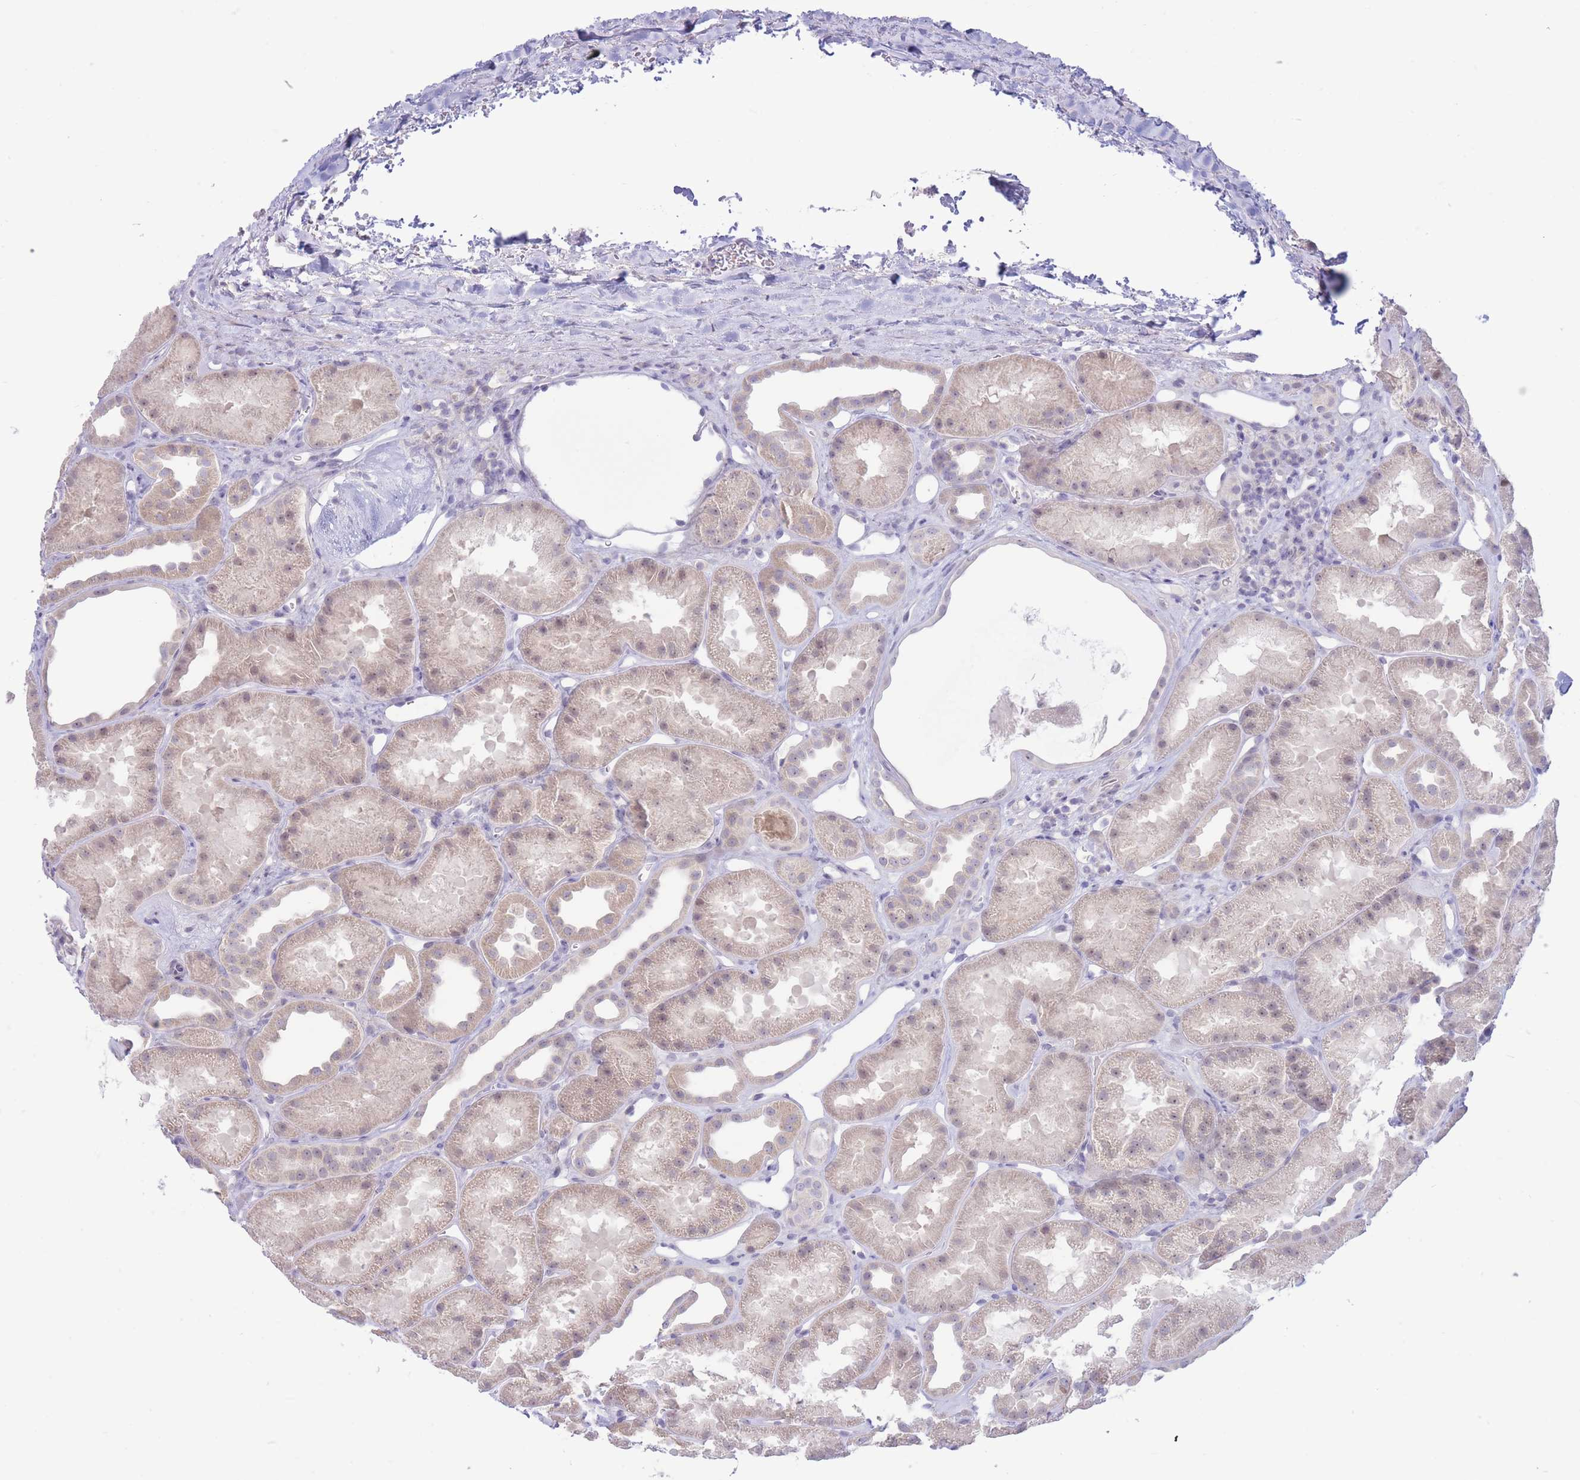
{"staining": {"intensity": "negative", "quantity": "none", "location": "none"}, "tissue": "kidney", "cell_type": "Cells in glomeruli", "image_type": "normal", "snomed": [{"axis": "morphology", "description": "Normal tissue, NOS"}, {"axis": "topography", "description": "Kidney"}], "caption": "DAB (3,3'-diaminobenzidine) immunohistochemical staining of benign kidney reveals no significant positivity in cells in glomeruli.", "gene": "FBXO46", "patient": {"sex": "male", "age": 61}}